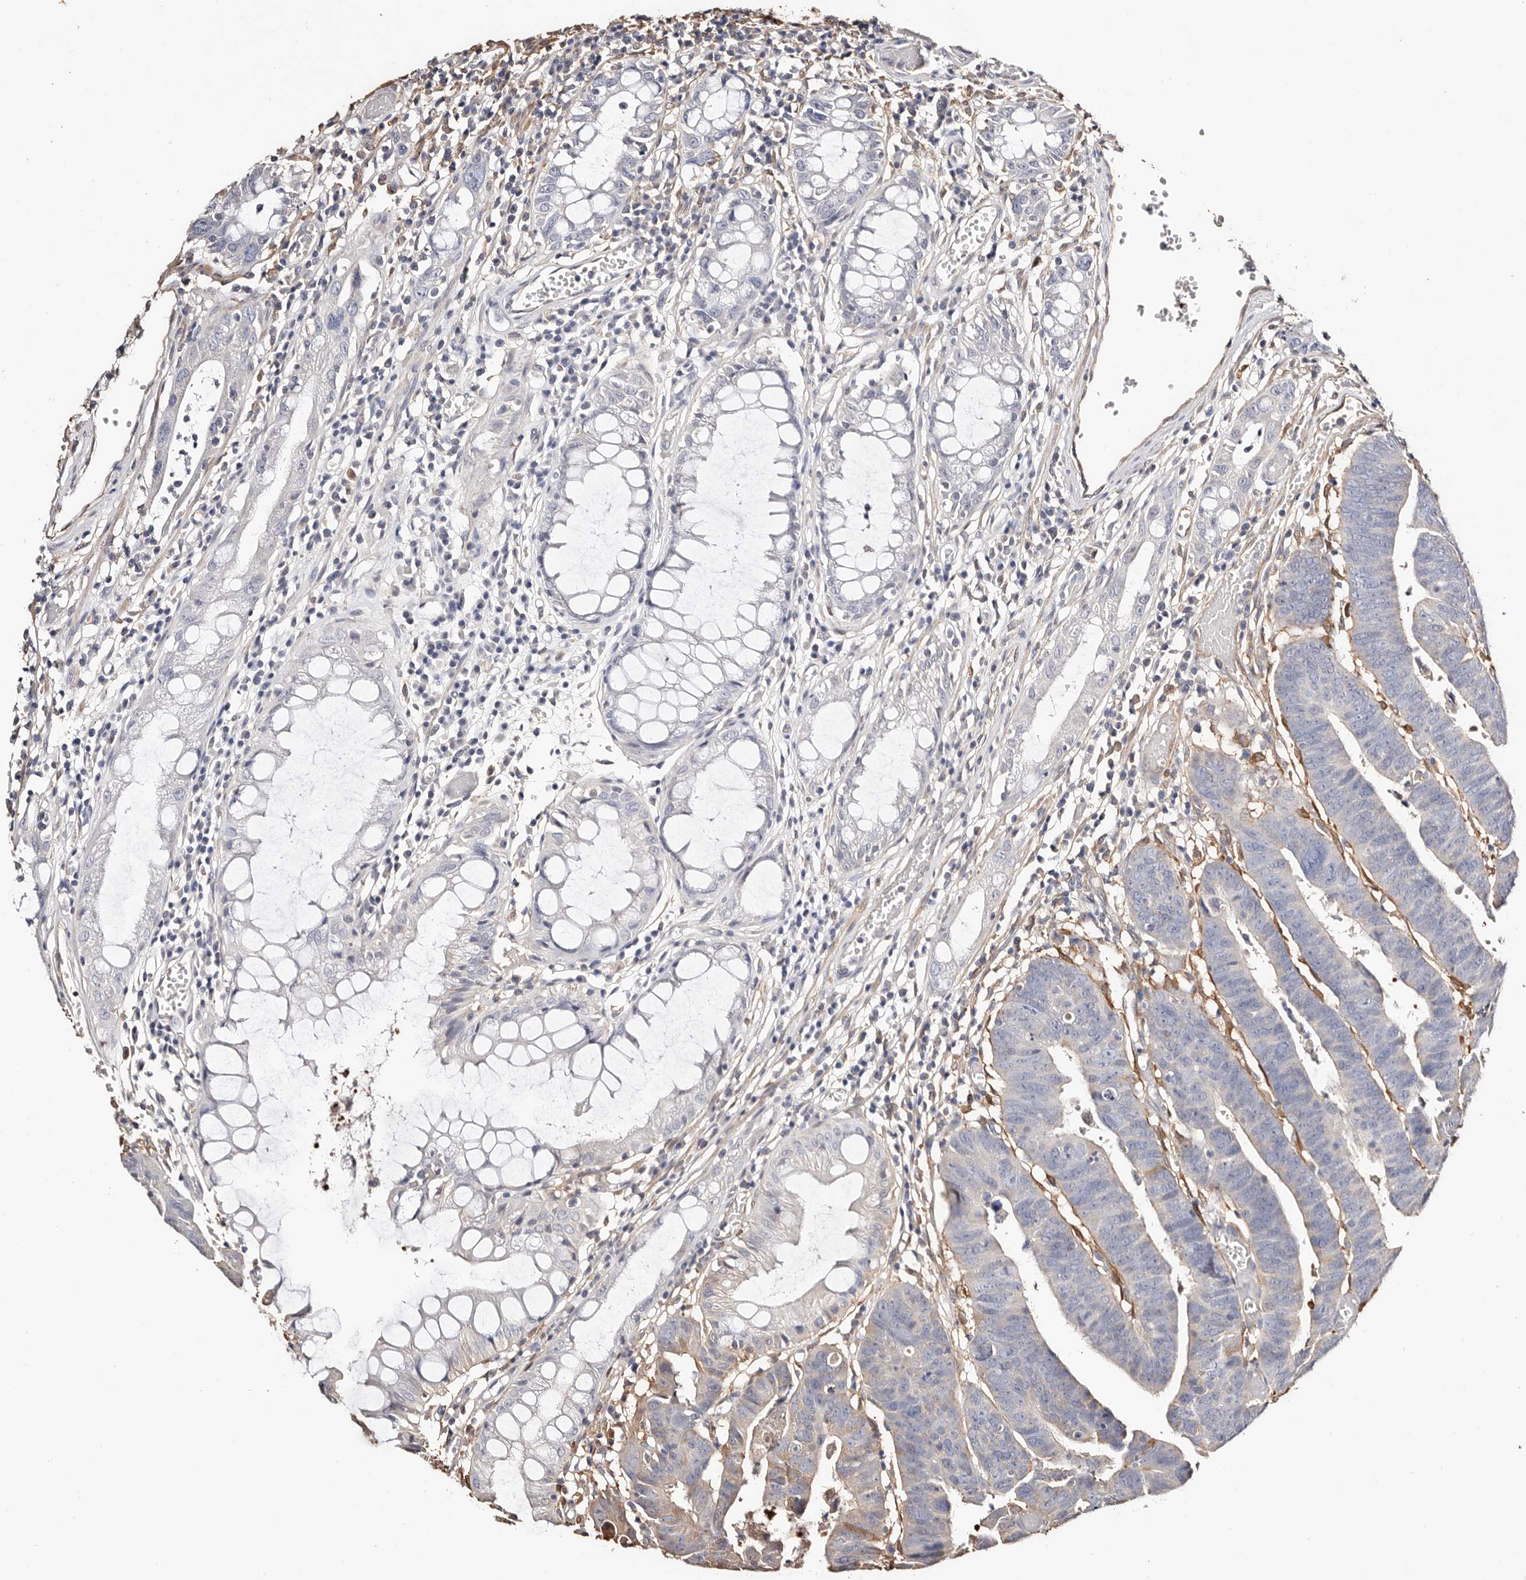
{"staining": {"intensity": "negative", "quantity": "none", "location": "none"}, "tissue": "colorectal cancer", "cell_type": "Tumor cells", "image_type": "cancer", "snomed": [{"axis": "morphology", "description": "Adenocarcinoma, NOS"}, {"axis": "topography", "description": "Rectum"}], "caption": "Micrograph shows no significant protein positivity in tumor cells of colorectal cancer.", "gene": "TGM2", "patient": {"sex": "female", "age": 65}}